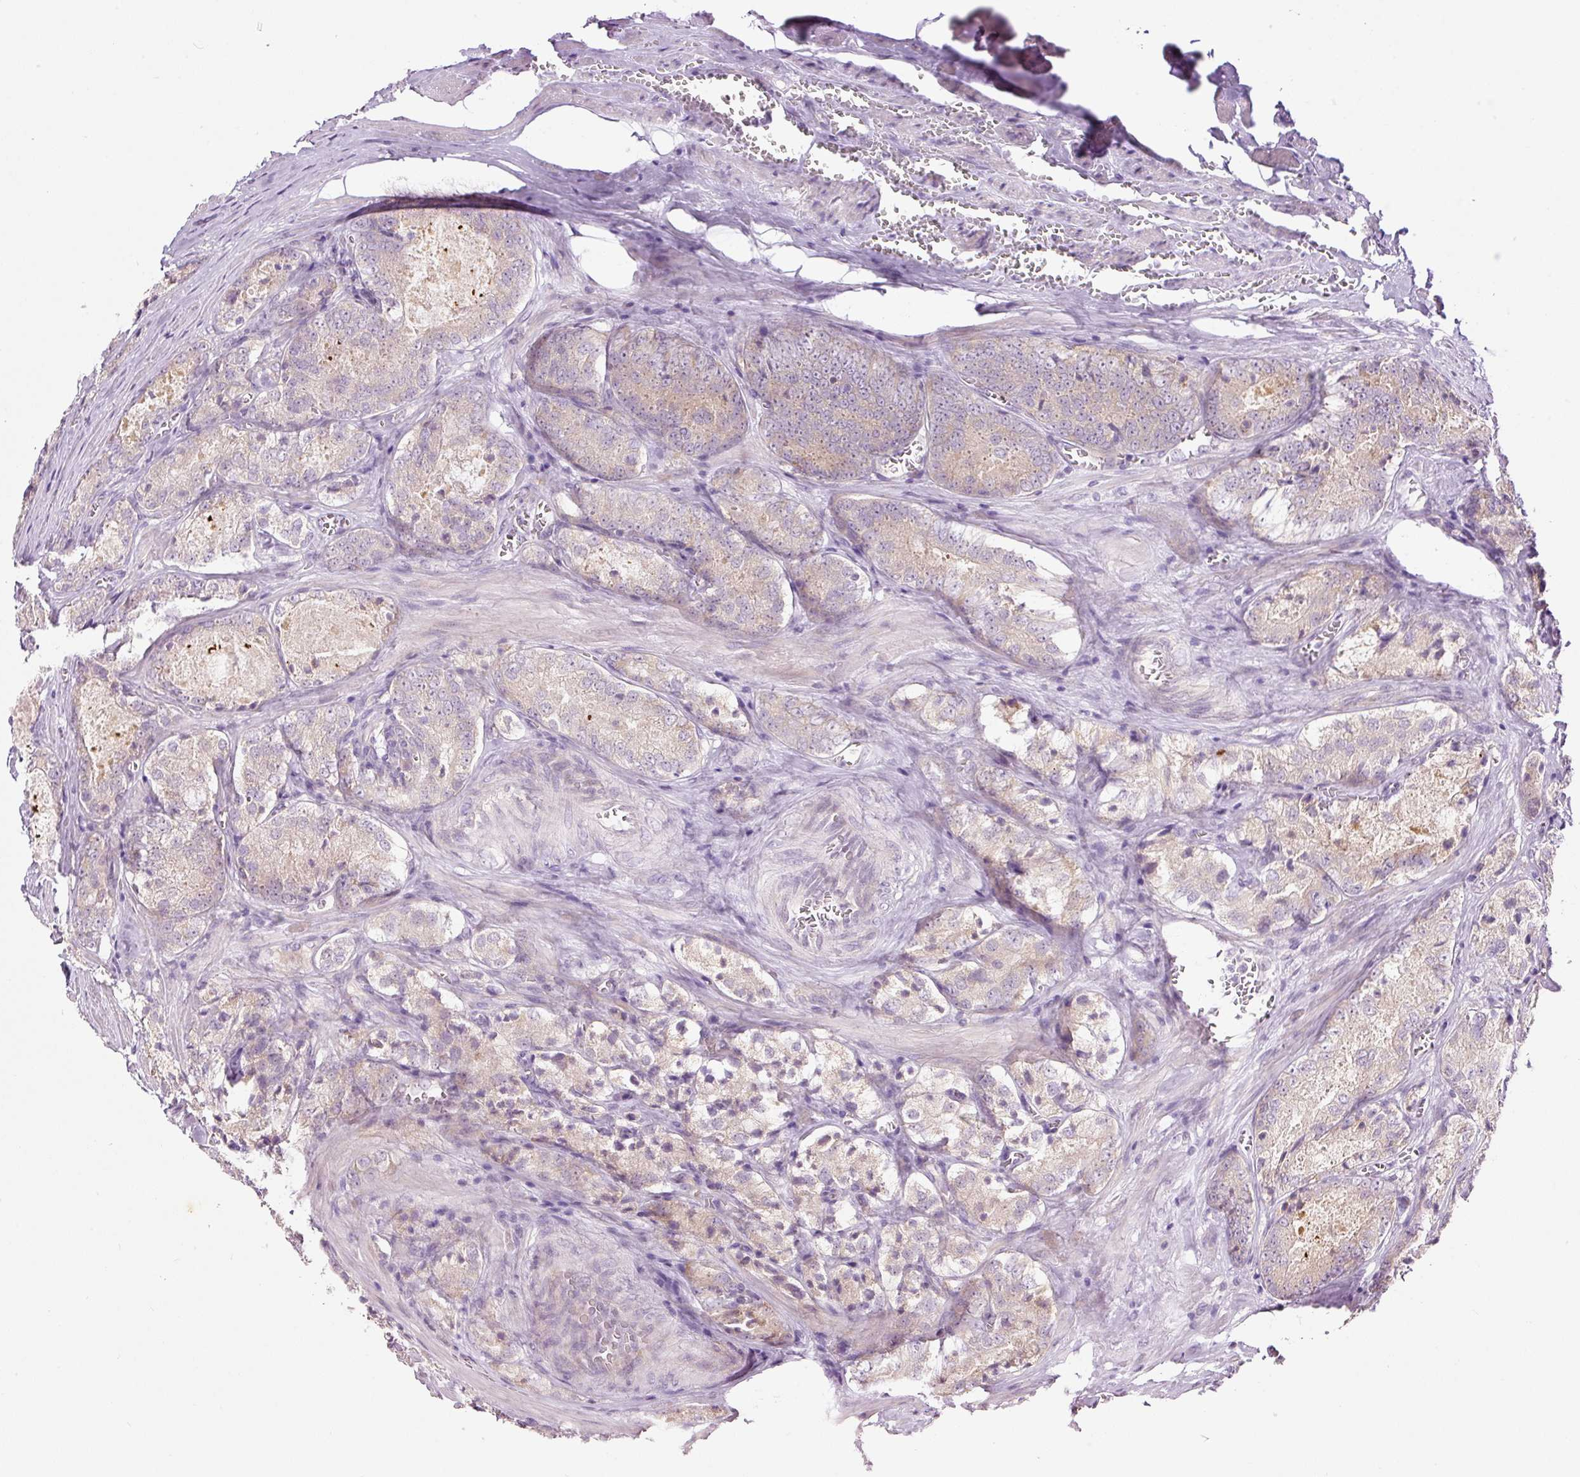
{"staining": {"intensity": "weak", "quantity": "<25%", "location": "cytoplasmic/membranous"}, "tissue": "prostate cancer", "cell_type": "Tumor cells", "image_type": "cancer", "snomed": [{"axis": "morphology", "description": "Adenocarcinoma, Low grade"}, {"axis": "topography", "description": "Prostate"}], "caption": "The histopathology image reveals no staining of tumor cells in prostate adenocarcinoma (low-grade).", "gene": "RSPO2", "patient": {"sex": "male", "age": 68}}